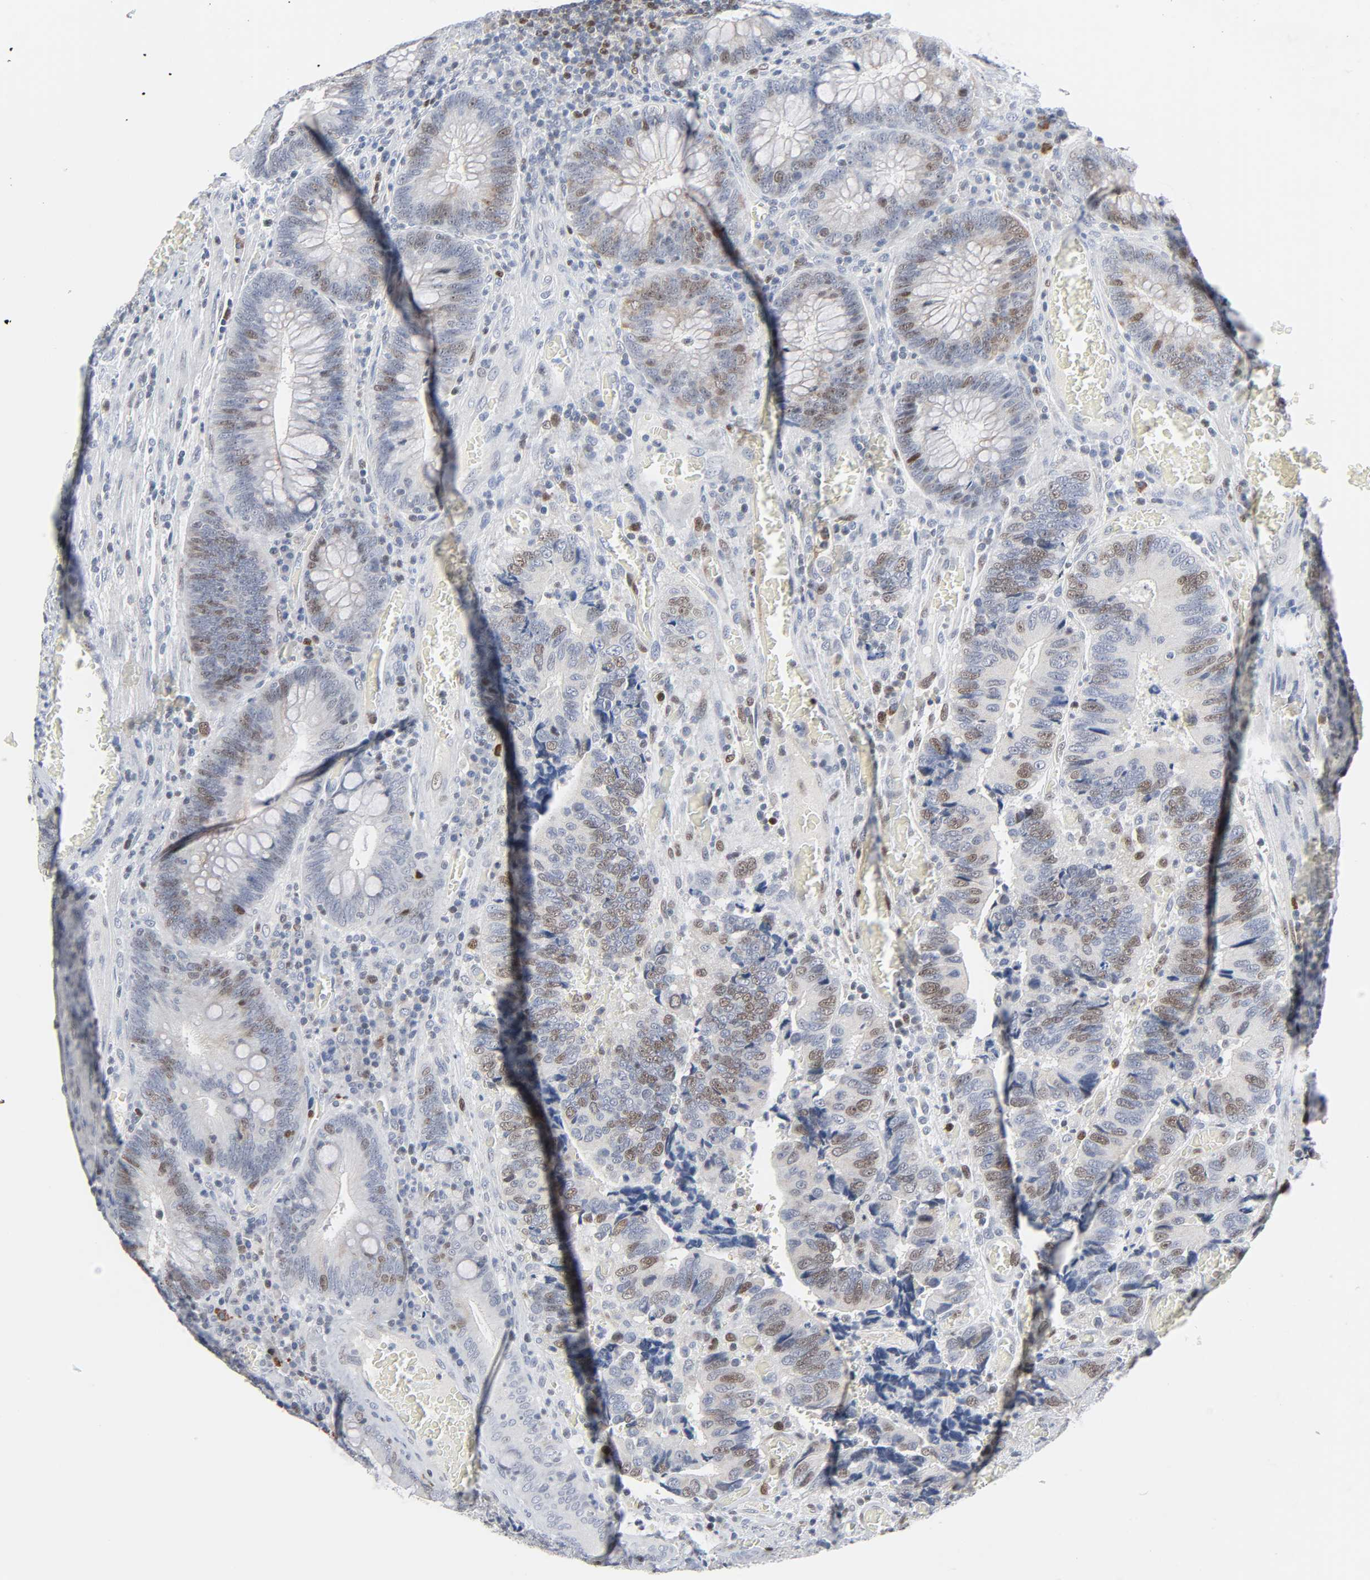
{"staining": {"intensity": "weak", "quantity": "25%-75%", "location": "nuclear"}, "tissue": "colorectal cancer", "cell_type": "Tumor cells", "image_type": "cancer", "snomed": [{"axis": "morphology", "description": "Adenocarcinoma, NOS"}, {"axis": "topography", "description": "Colon"}], "caption": "A brown stain shows weak nuclear expression of a protein in human colorectal adenocarcinoma tumor cells.", "gene": "WEE1", "patient": {"sex": "male", "age": 72}}